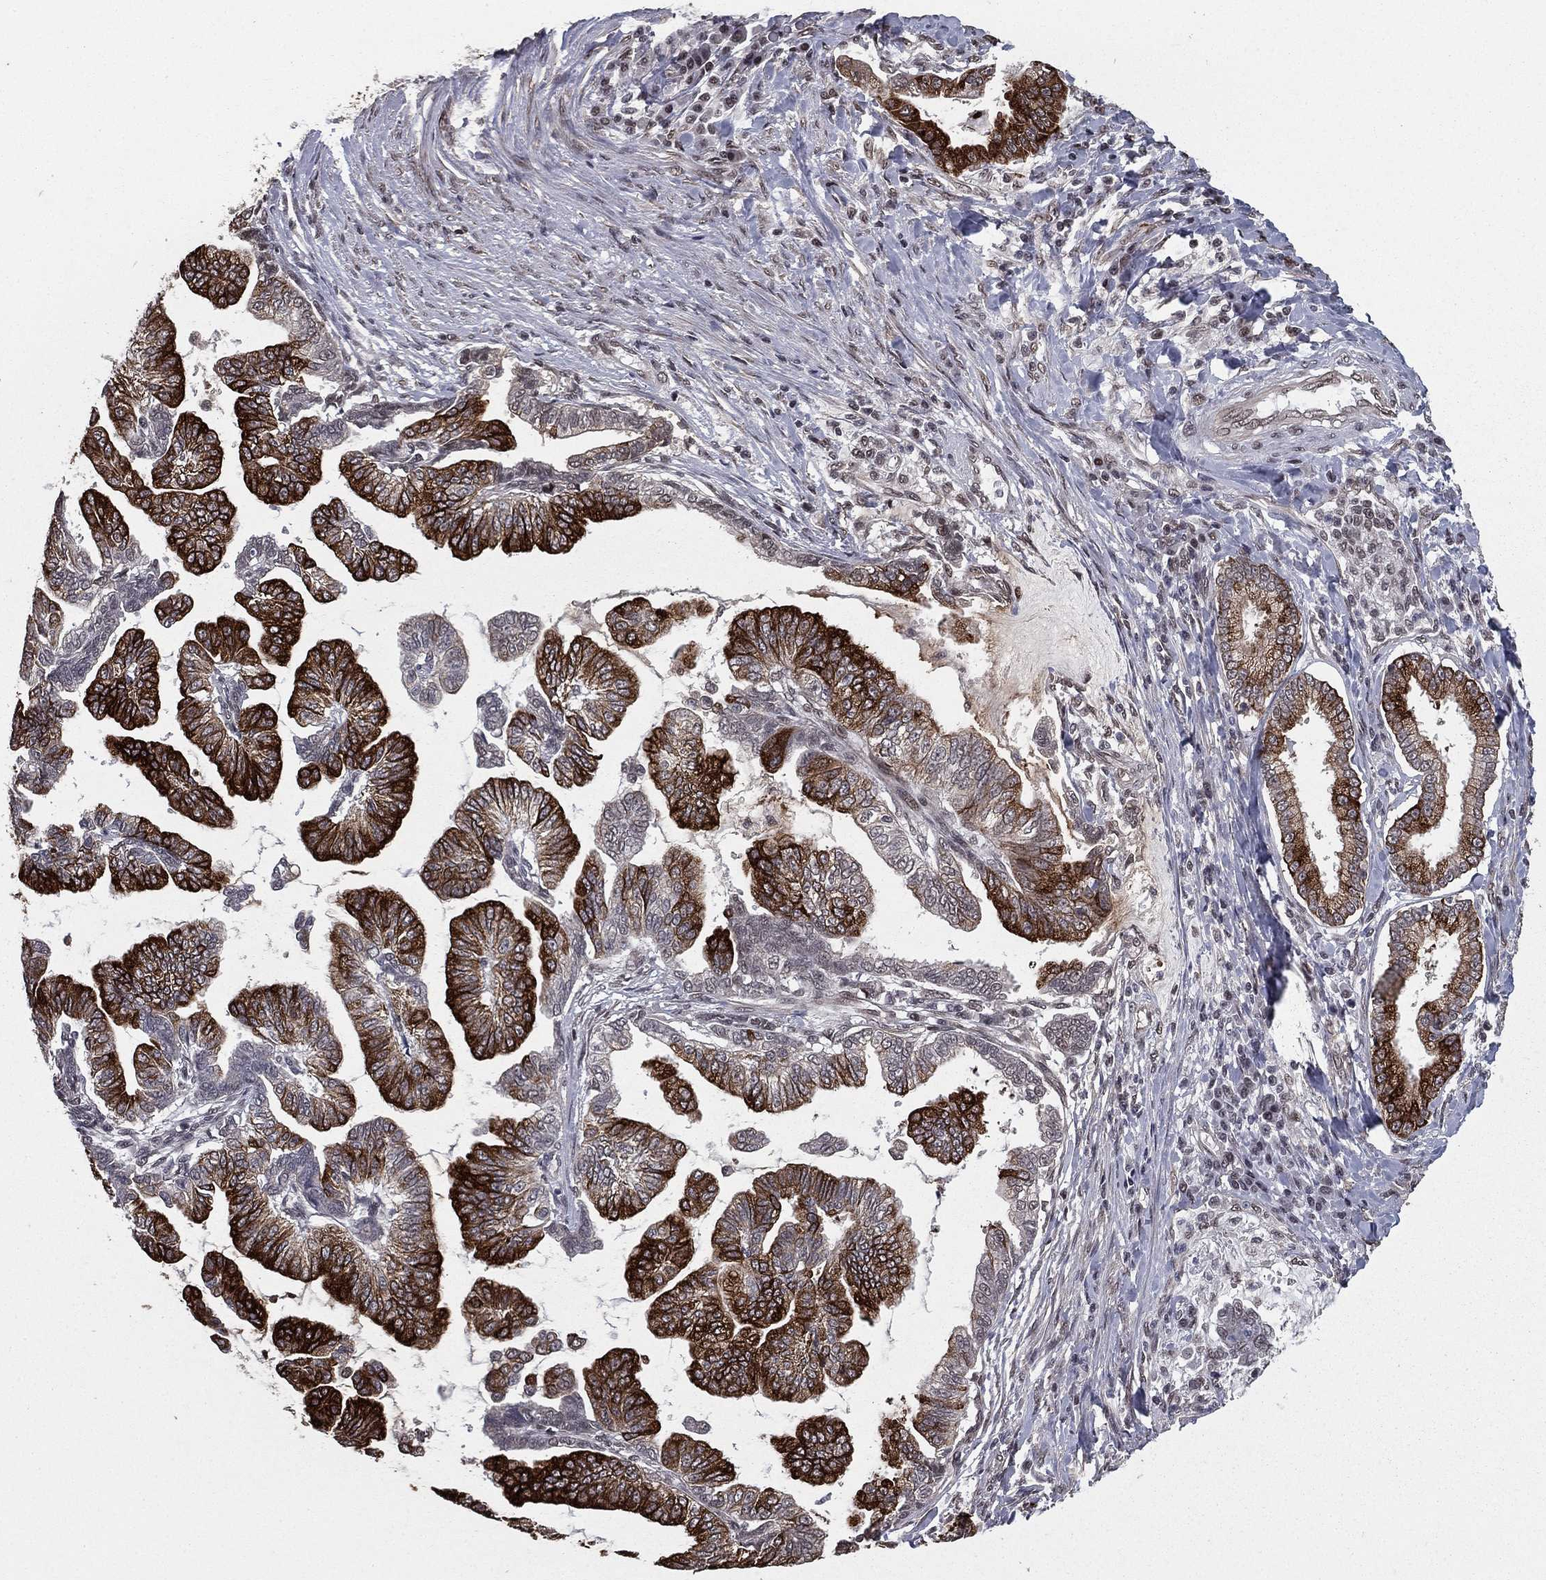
{"staining": {"intensity": "strong", "quantity": "<25%", "location": "cytoplasmic/membranous"}, "tissue": "stomach cancer", "cell_type": "Tumor cells", "image_type": "cancer", "snomed": [{"axis": "morphology", "description": "Adenocarcinoma, NOS"}, {"axis": "topography", "description": "Stomach"}], "caption": "An image of human adenocarcinoma (stomach) stained for a protein exhibits strong cytoplasmic/membranous brown staining in tumor cells.", "gene": "RARB", "patient": {"sex": "male", "age": 83}}